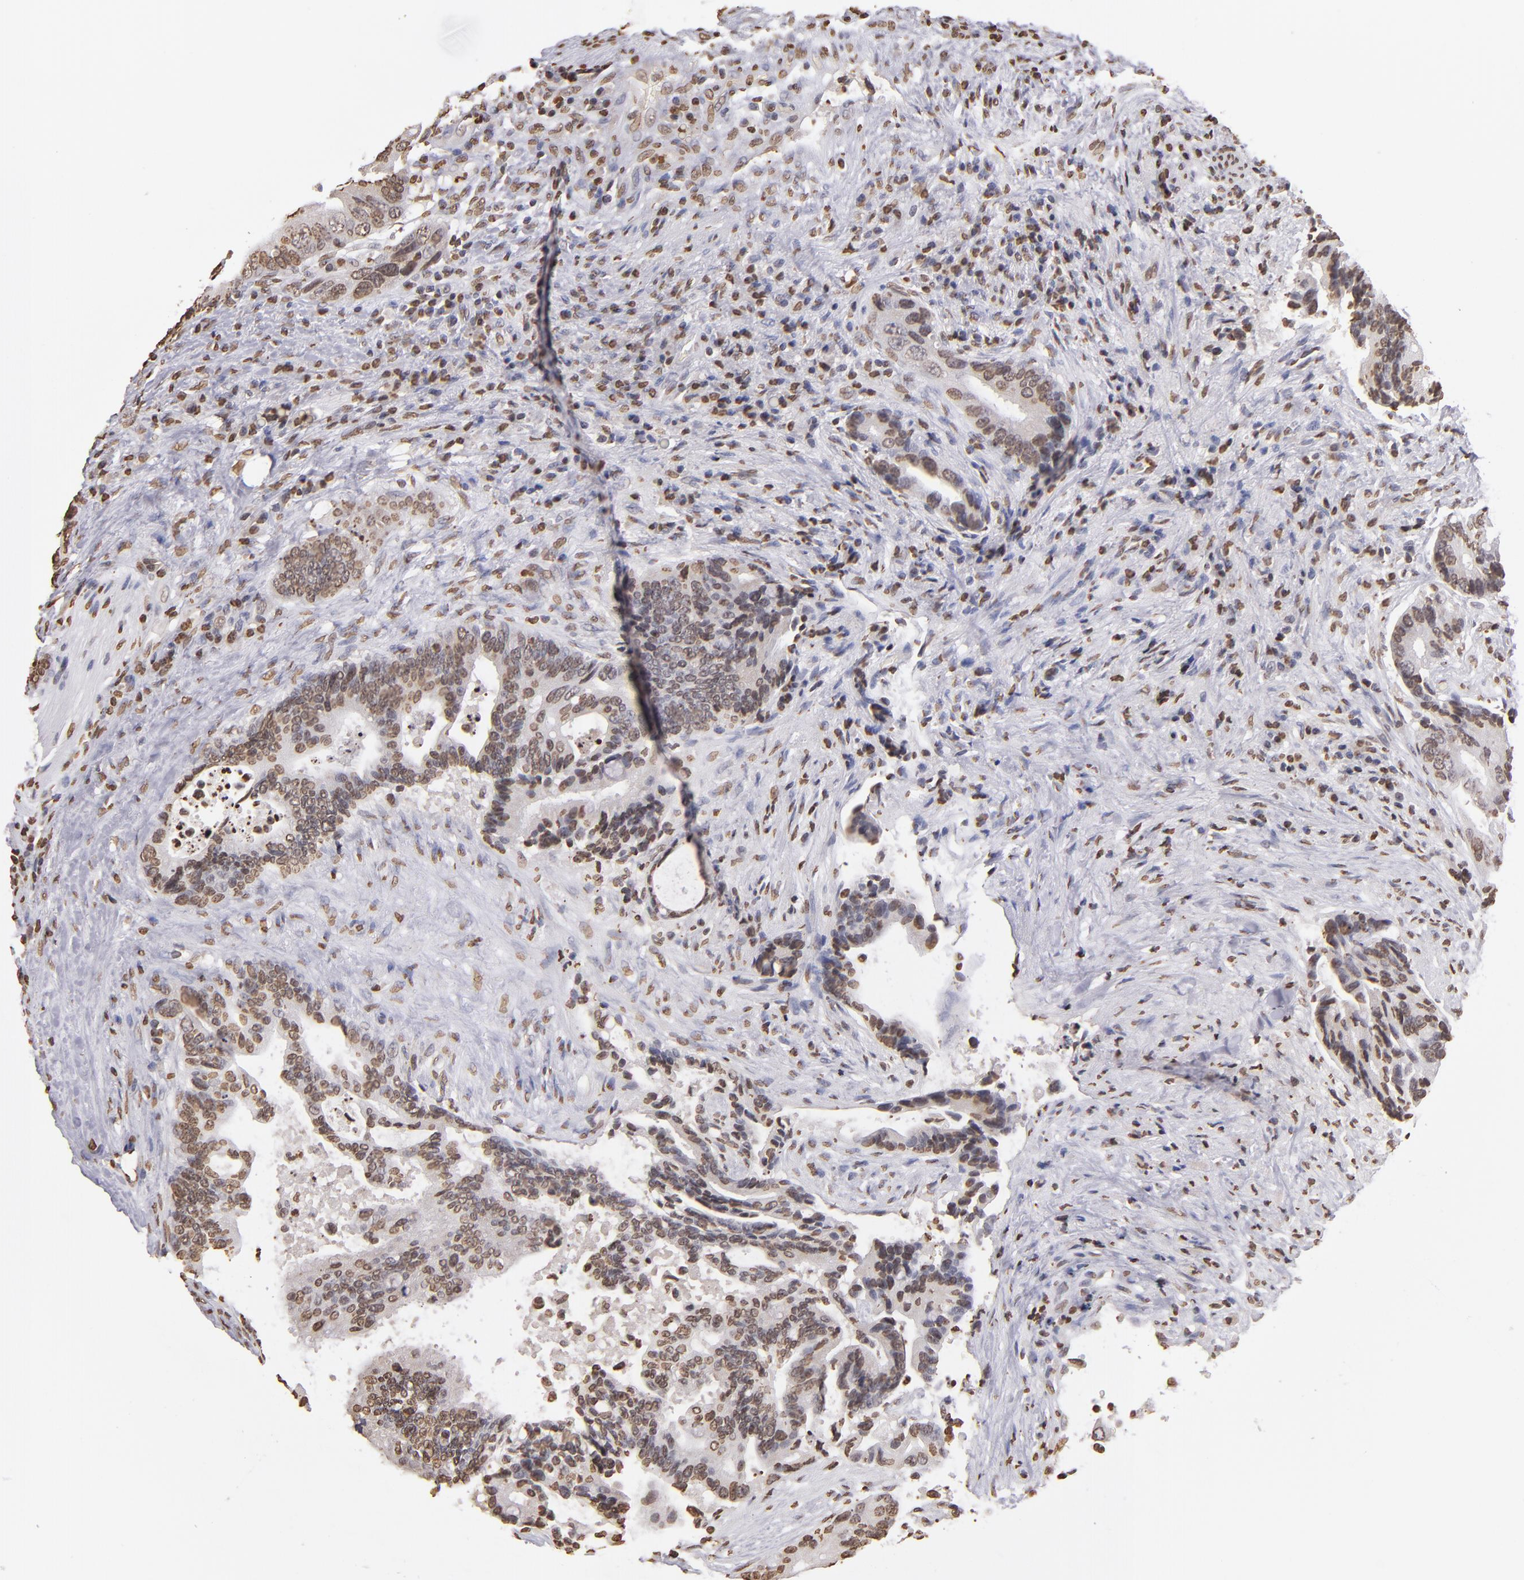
{"staining": {"intensity": "weak", "quantity": ">75%", "location": "nuclear"}, "tissue": "colorectal cancer", "cell_type": "Tumor cells", "image_type": "cancer", "snomed": [{"axis": "morphology", "description": "Adenocarcinoma, NOS"}, {"axis": "topography", "description": "Rectum"}], "caption": "Weak nuclear staining is appreciated in approximately >75% of tumor cells in colorectal cancer.", "gene": "LBX1", "patient": {"sex": "female", "age": 67}}